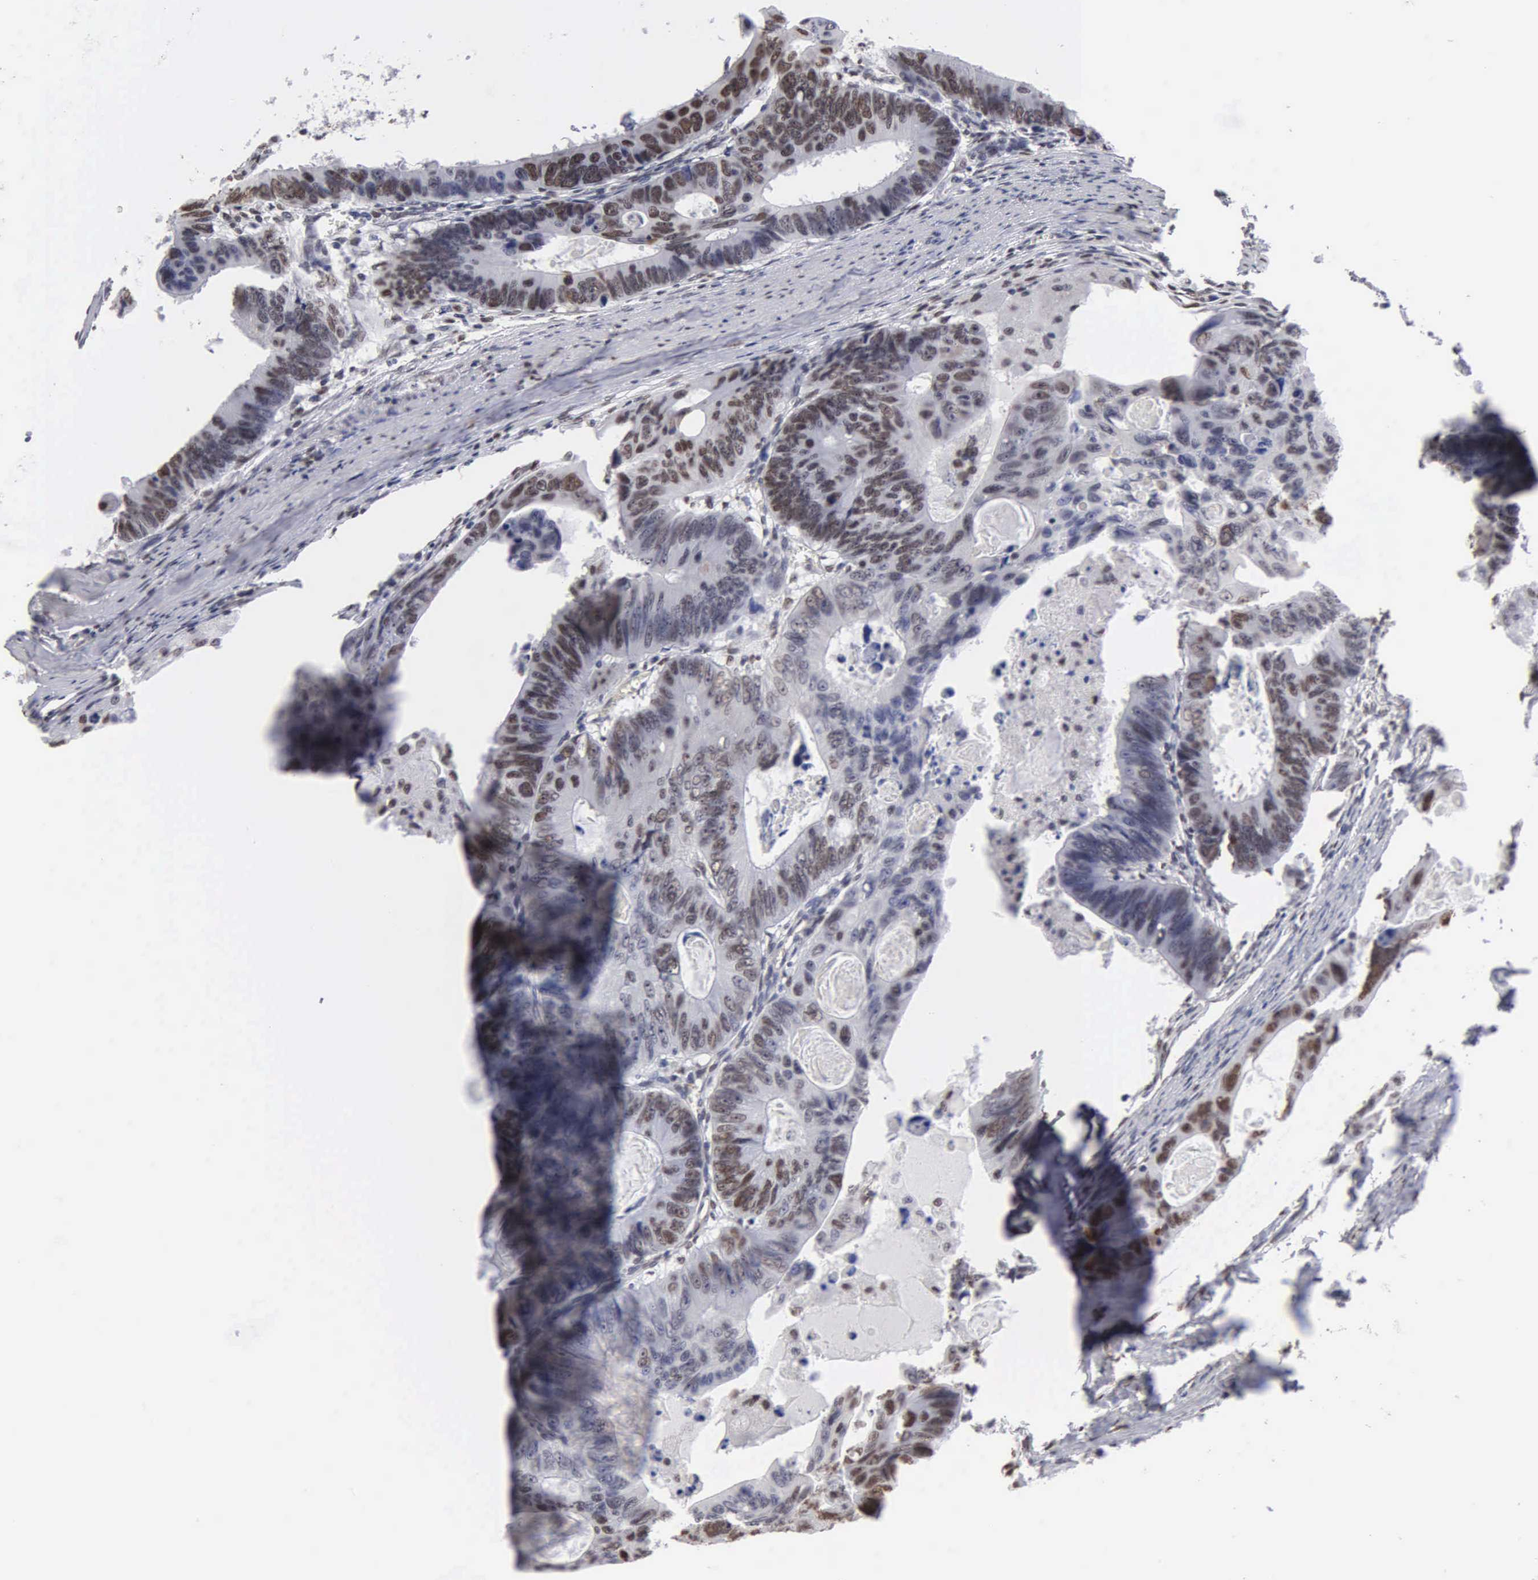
{"staining": {"intensity": "weak", "quantity": "25%-75%", "location": "nuclear"}, "tissue": "colorectal cancer", "cell_type": "Tumor cells", "image_type": "cancer", "snomed": [{"axis": "morphology", "description": "Adenocarcinoma, NOS"}, {"axis": "topography", "description": "Colon"}], "caption": "There is low levels of weak nuclear staining in tumor cells of colorectal cancer, as demonstrated by immunohistochemical staining (brown color).", "gene": "CCNG1", "patient": {"sex": "female", "age": 55}}